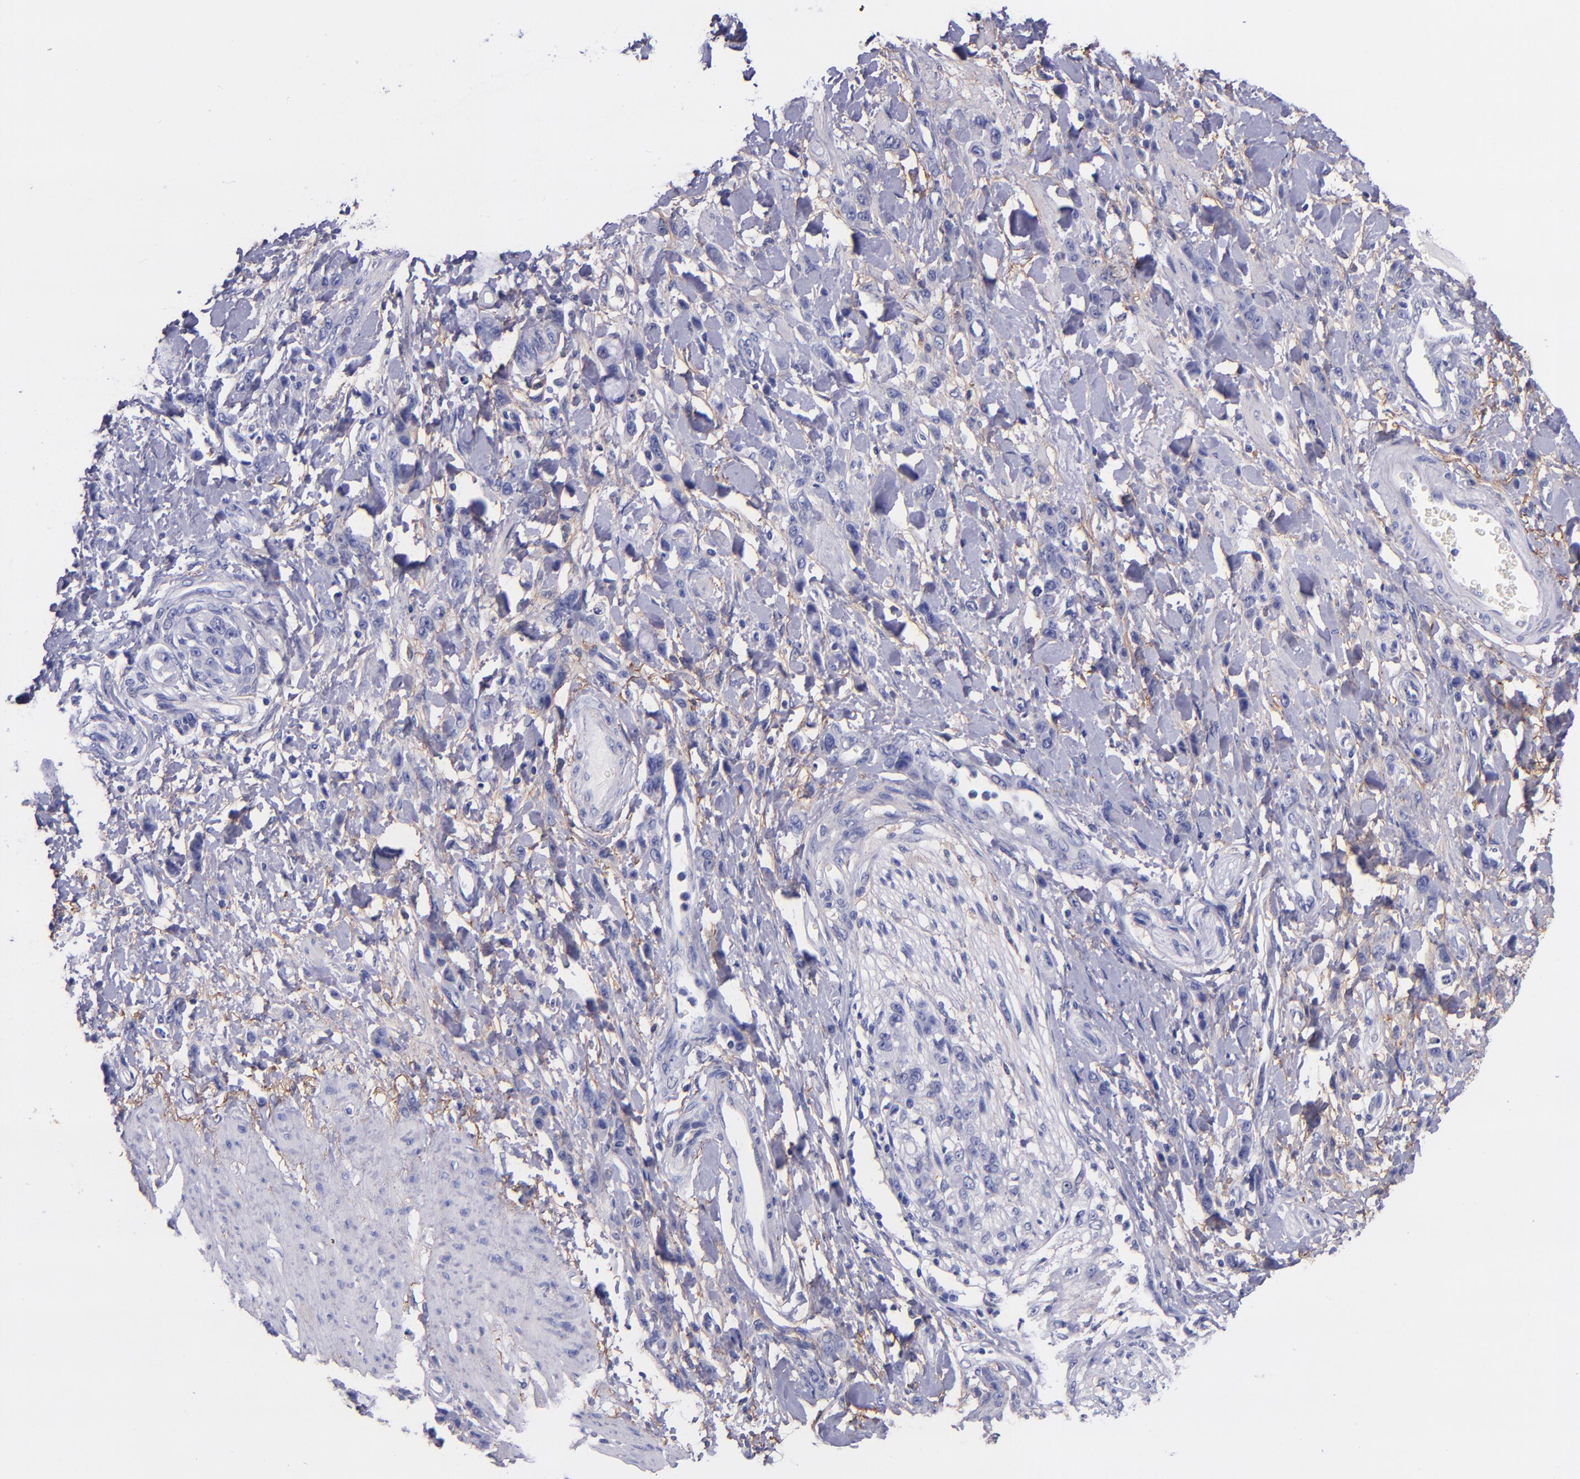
{"staining": {"intensity": "negative", "quantity": "none", "location": "none"}, "tissue": "stomach cancer", "cell_type": "Tumor cells", "image_type": "cancer", "snomed": [{"axis": "morphology", "description": "Normal tissue, NOS"}, {"axis": "morphology", "description": "Adenocarcinoma, NOS"}, {"axis": "topography", "description": "Stomach"}], "caption": "Tumor cells show no significant protein expression in stomach cancer (adenocarcinoma).", "gene": "IVL", "patient": {"sex": "male", "age": 82}}